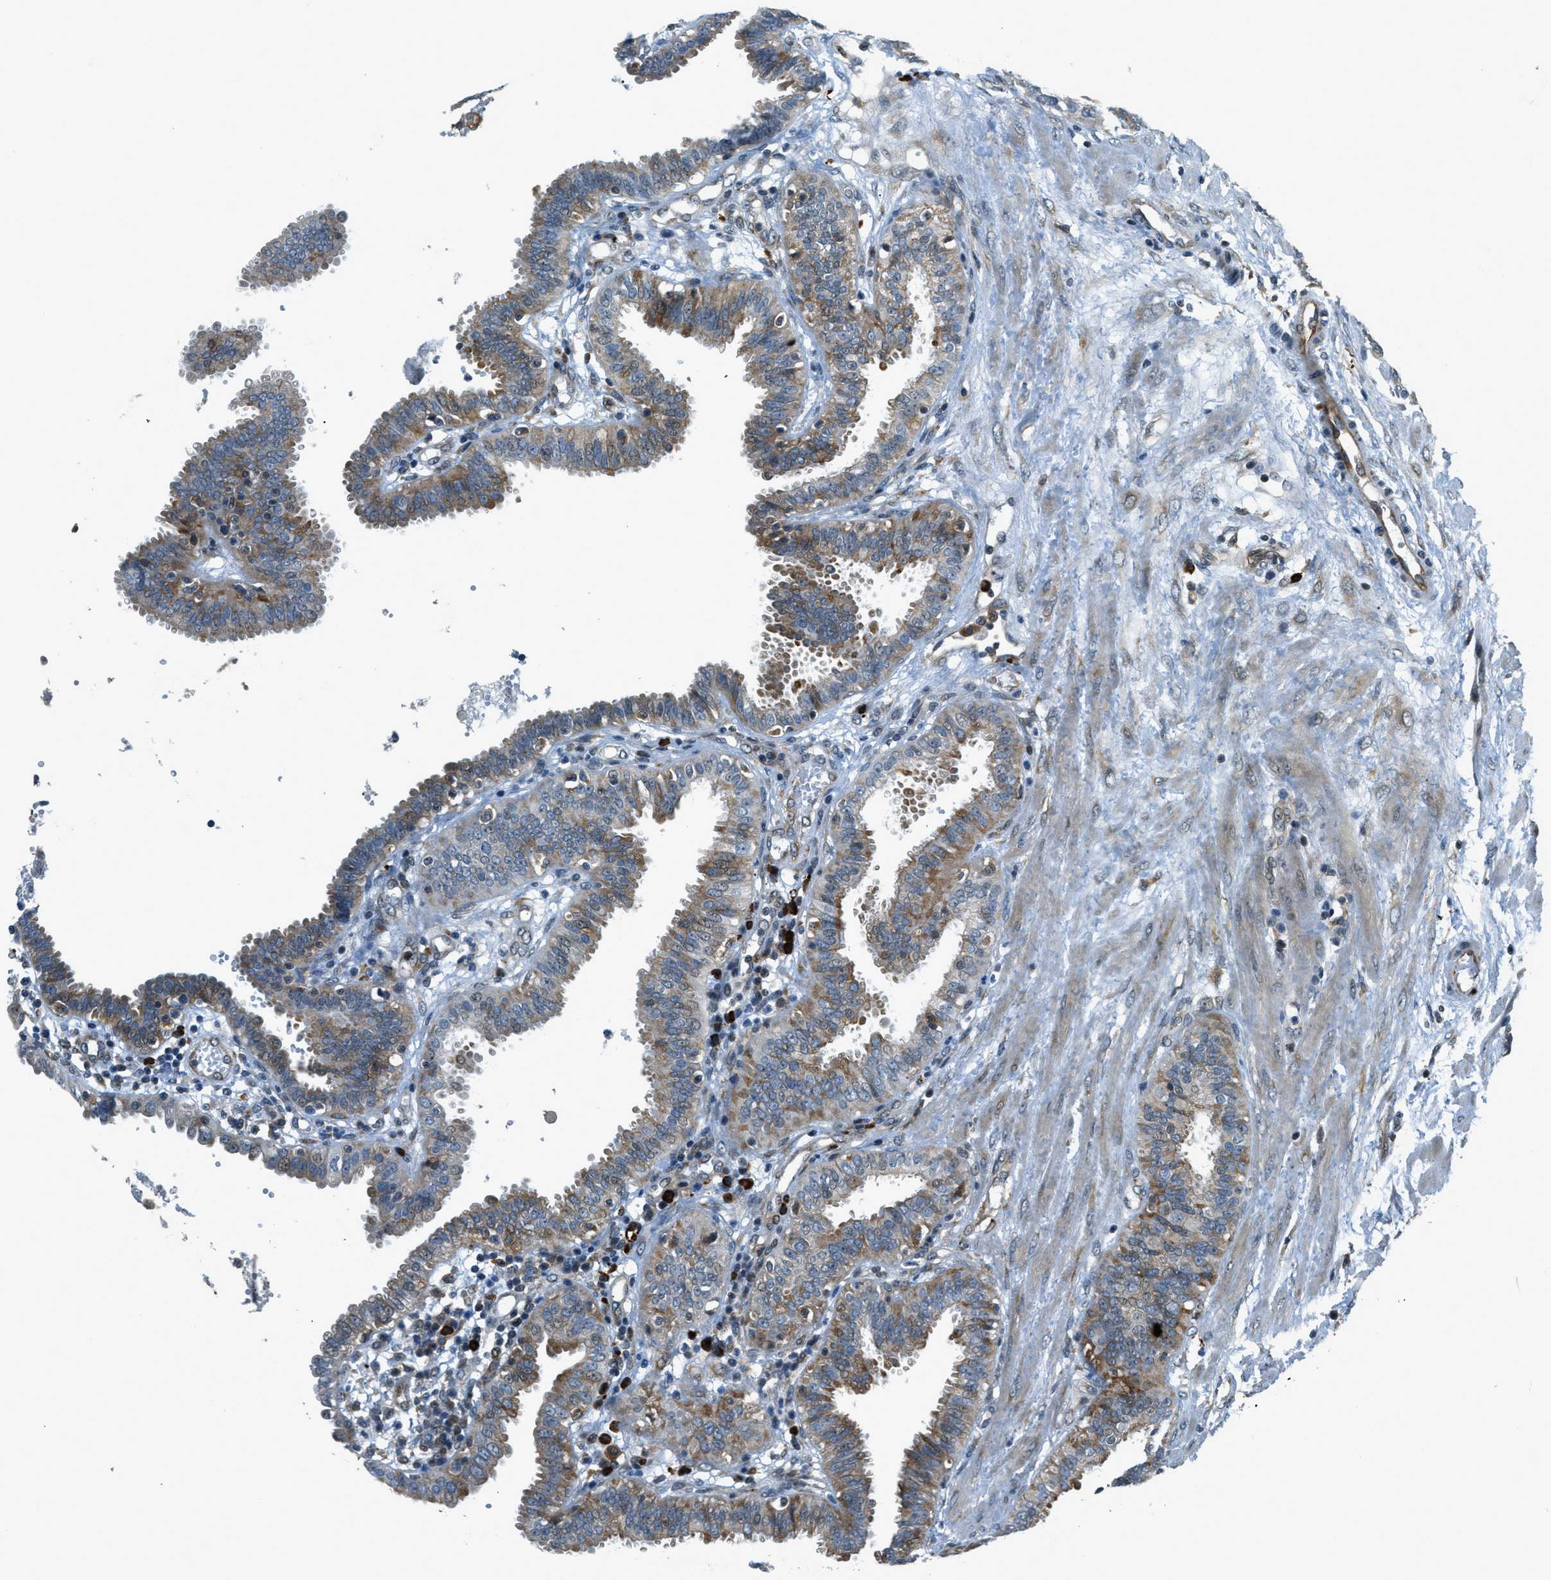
{"staining": {"intensity": "moderate", "quantity": "25%-75%", "location": "cytoplasmic/membranous"}, "tissue": "fallopian tube", "cell_type": "Glandular cells", "image_type": "normal", "snomed": [{"axis": "morphology", "description": "Normal tissue, NOS"}, {"axis": "topography", "description": "Fallopian tube"}], "caption": "Glandular cells demonstrate medium levels of moderate cytoplasmic/membranous staining in approximately 25%-75% of cells in unremarkable human fallopian tube.", "gene": "HERC2", "patient": {"sex": "female", "age": 32}}